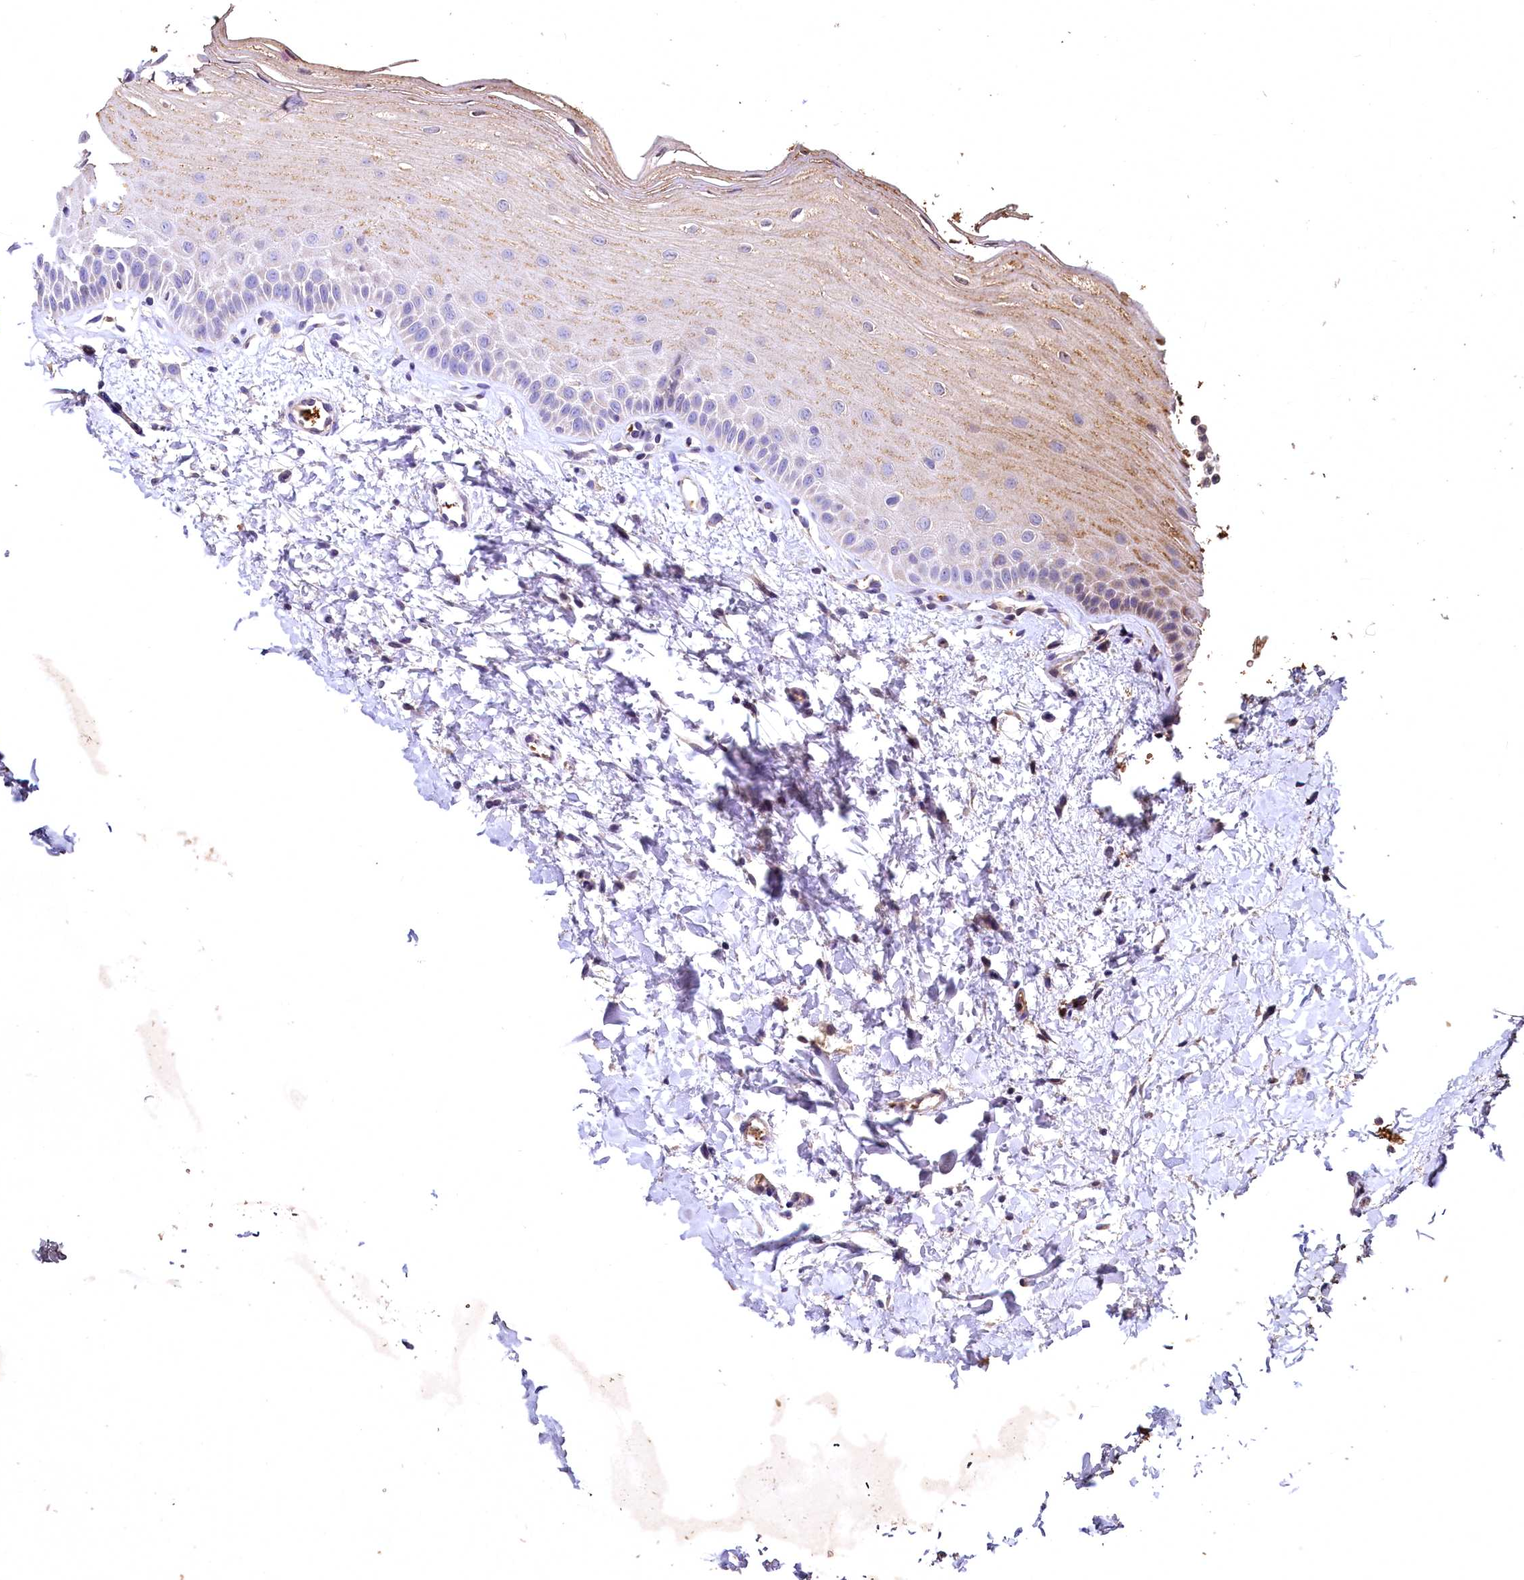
{"staining": {"intensity": "weak", "quantity": "<25%", "location": "cytoplasmic/membranous"}, "tissue": "oral mucosa", "cell_type": "Squamous epithelial cells", "image_type": "normal", "snomed": [{"axis": "morphology", "description": "Normal tissue, NOS"}, {"axis": "topography", "description": "Oral tissue"}], "caption": "Protein analysis of normal oral mucosa shows no significant expression in squamous epithelial cells.", "gene": "SPTA1", "patient": {"sex": "female", "age": 56}}